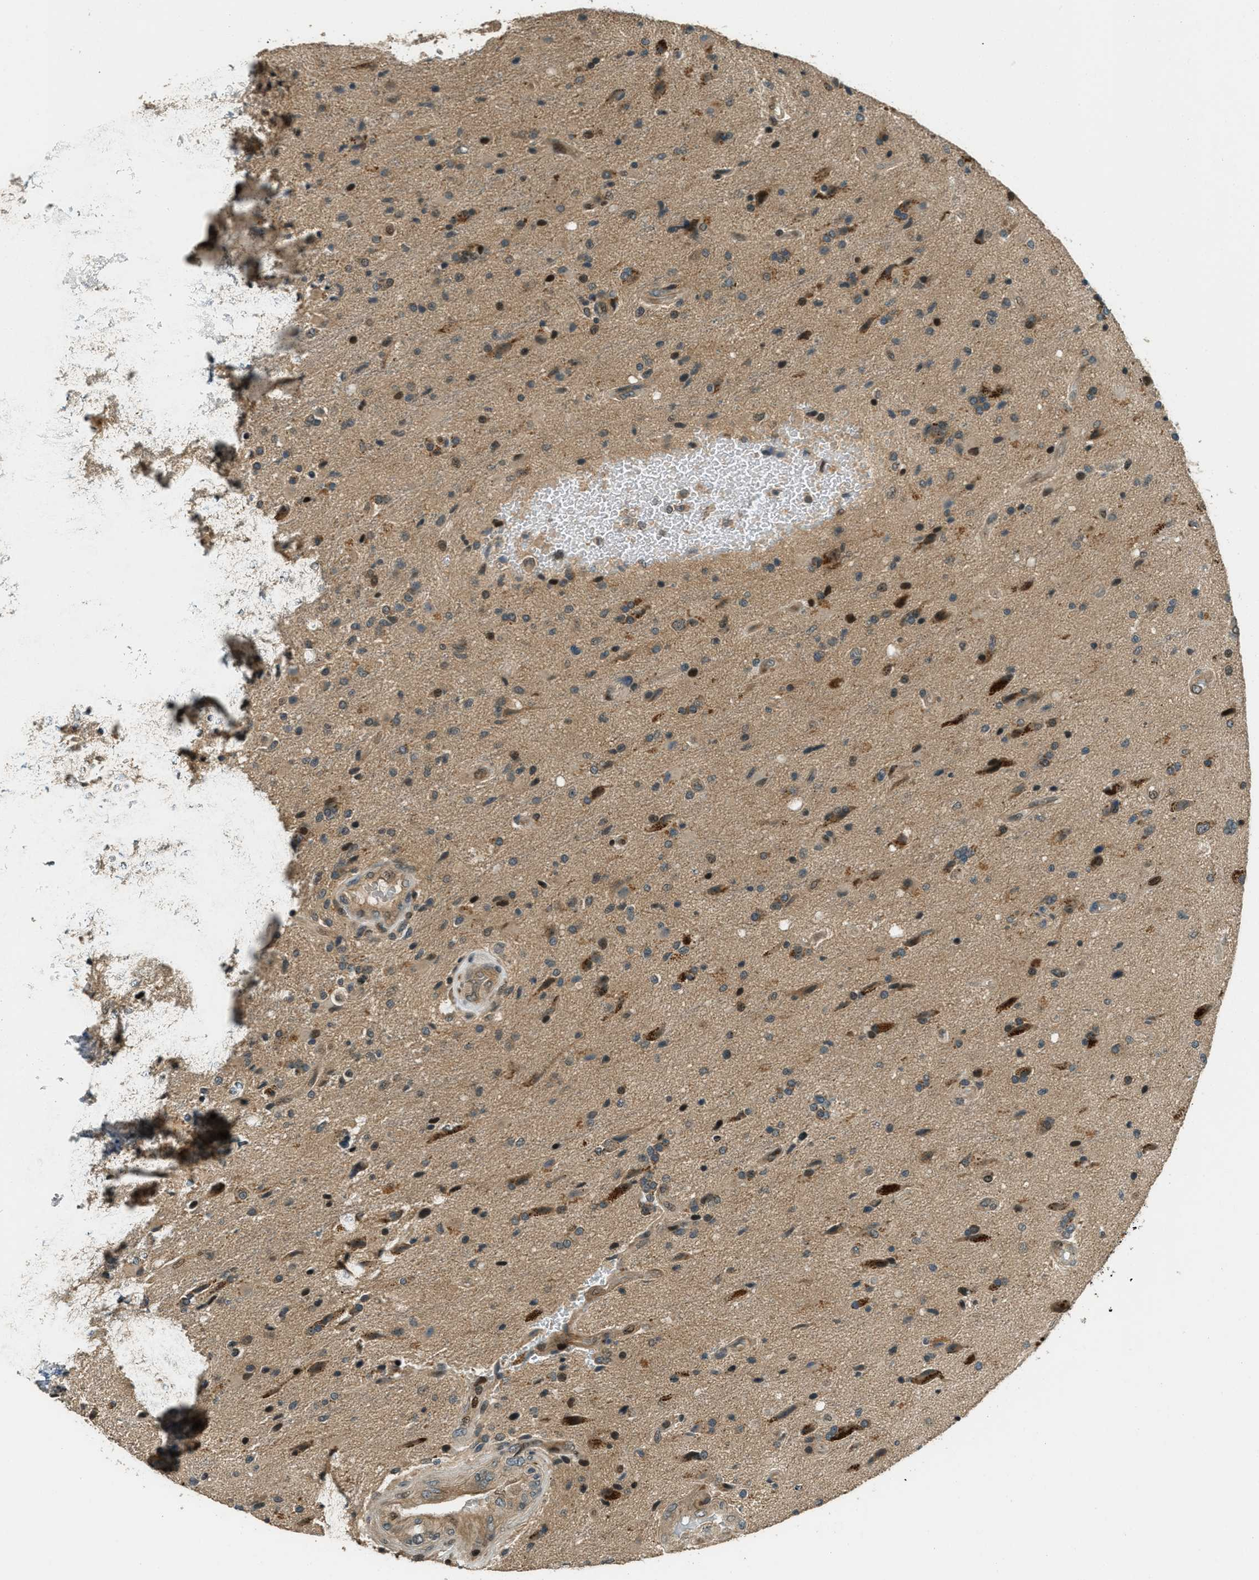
{"staining": {"intensity": "strong", "quantity": "25%-75%", "location": "cytoplasmic/membranous,nuclear"}, "tissue": "glioma", "cell_type": "Tumor cells", "image_type": "cancer", "snomed": [{"axis": "morphology", "description": "Glioma, malignant, High grade"}, {"axis": "topography", "description": "Brain"}], "caption": "Immunohistochemistry (IHC) of human glioma reveals high levels of strong cytoplasmic/membranous and nuclear staining in about 25%-75% of tumor cells.", "gene": "PTPN23", "patient": {"sex": "male", "age": 72}}